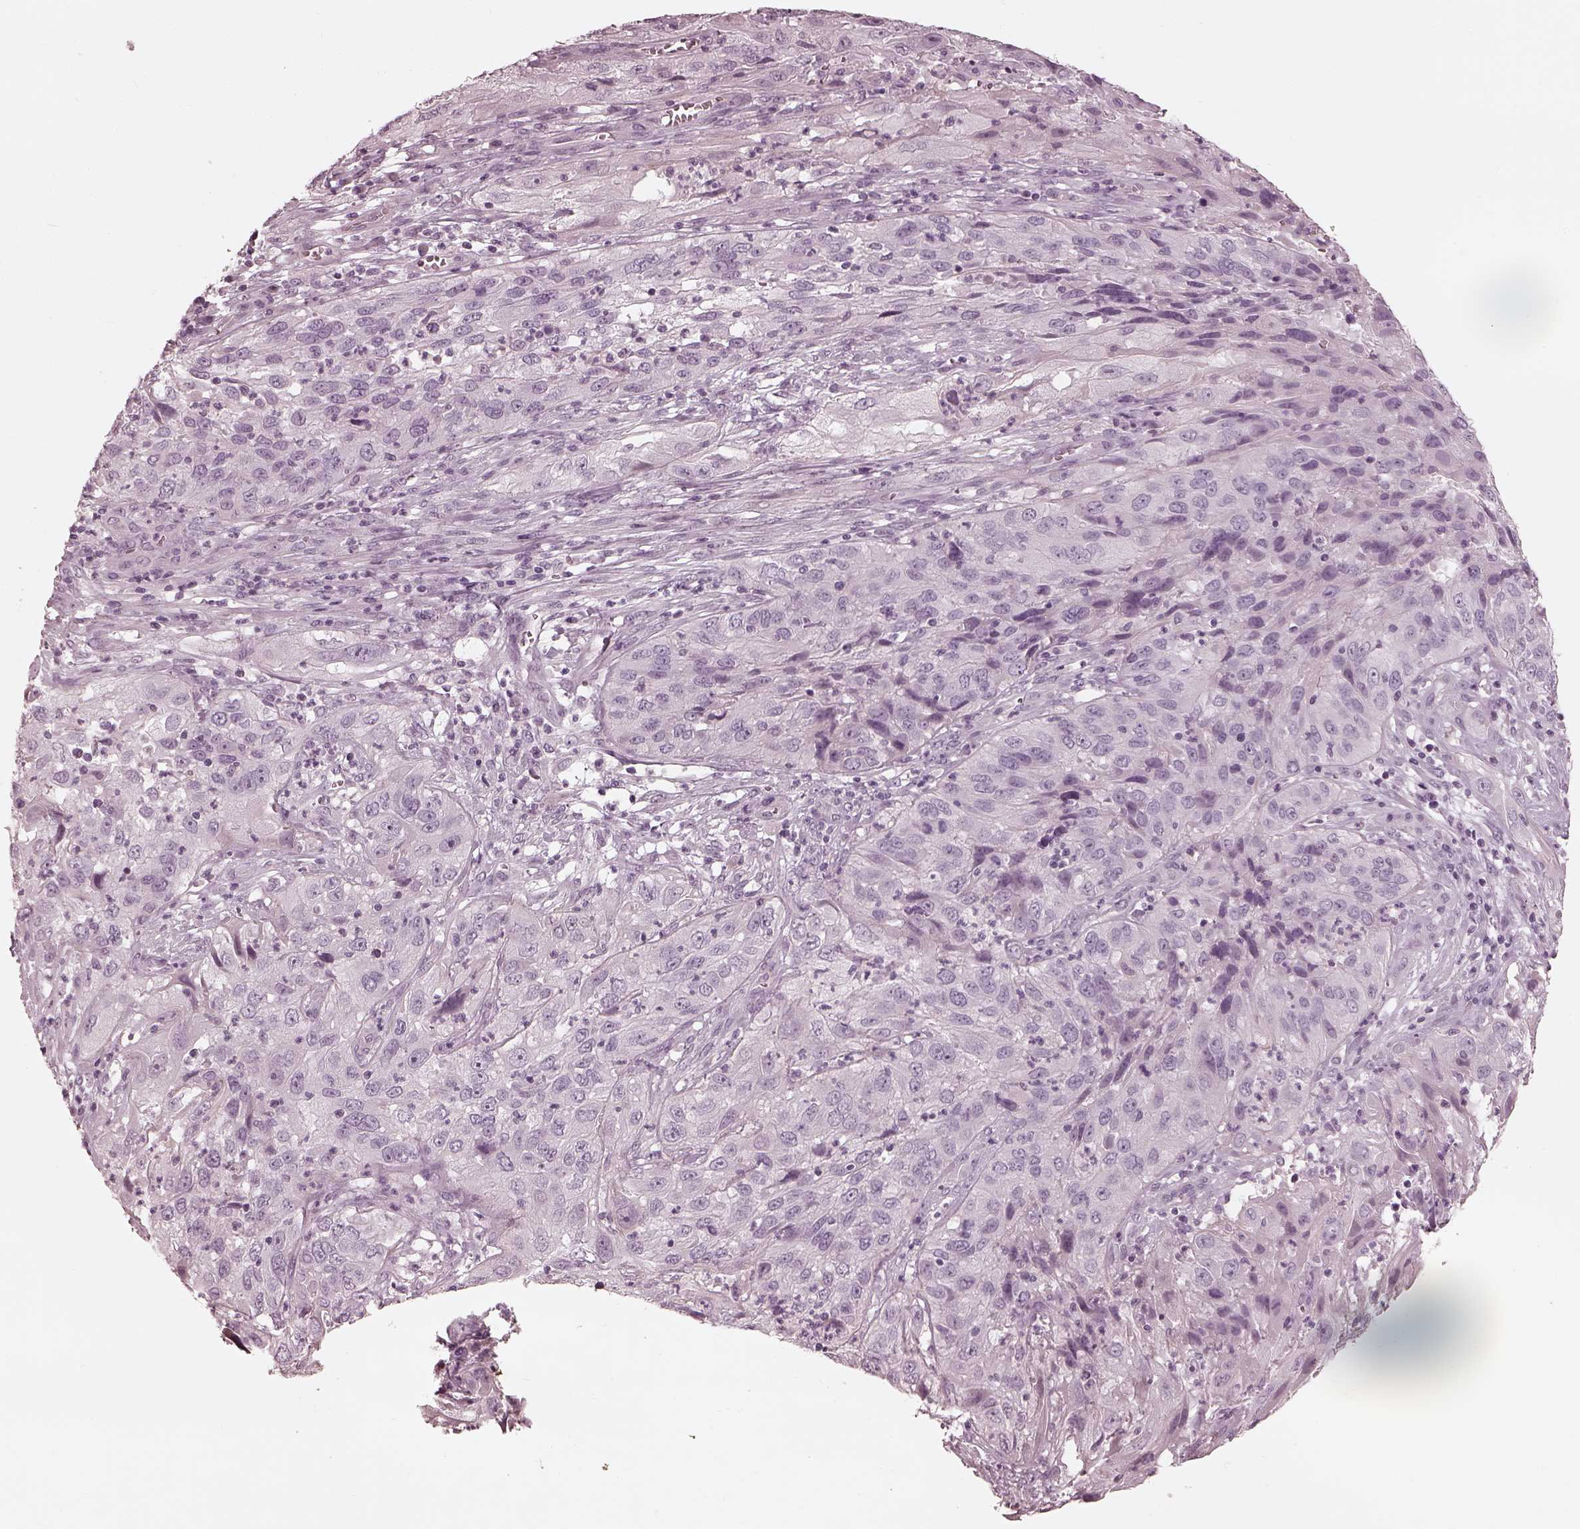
{"staining": {"intensity": "negative", "quantity": "none", "location": "none"}, "tissue": "cervical cancer", "cell_type": "Tumor cells", "image_type": "cancer", "snomed": [{"axis": "morphology", "description": "Squamous cell carcinoma, NOS"}, {"axis": "topography", "description": "Cervix"}], "caption": "A micrograph of cervical cancer stained for a protein reveals no brown staining in tumor cells.", "gene": "ADRB3", "patient": {"sex": "female", "age": 32}}